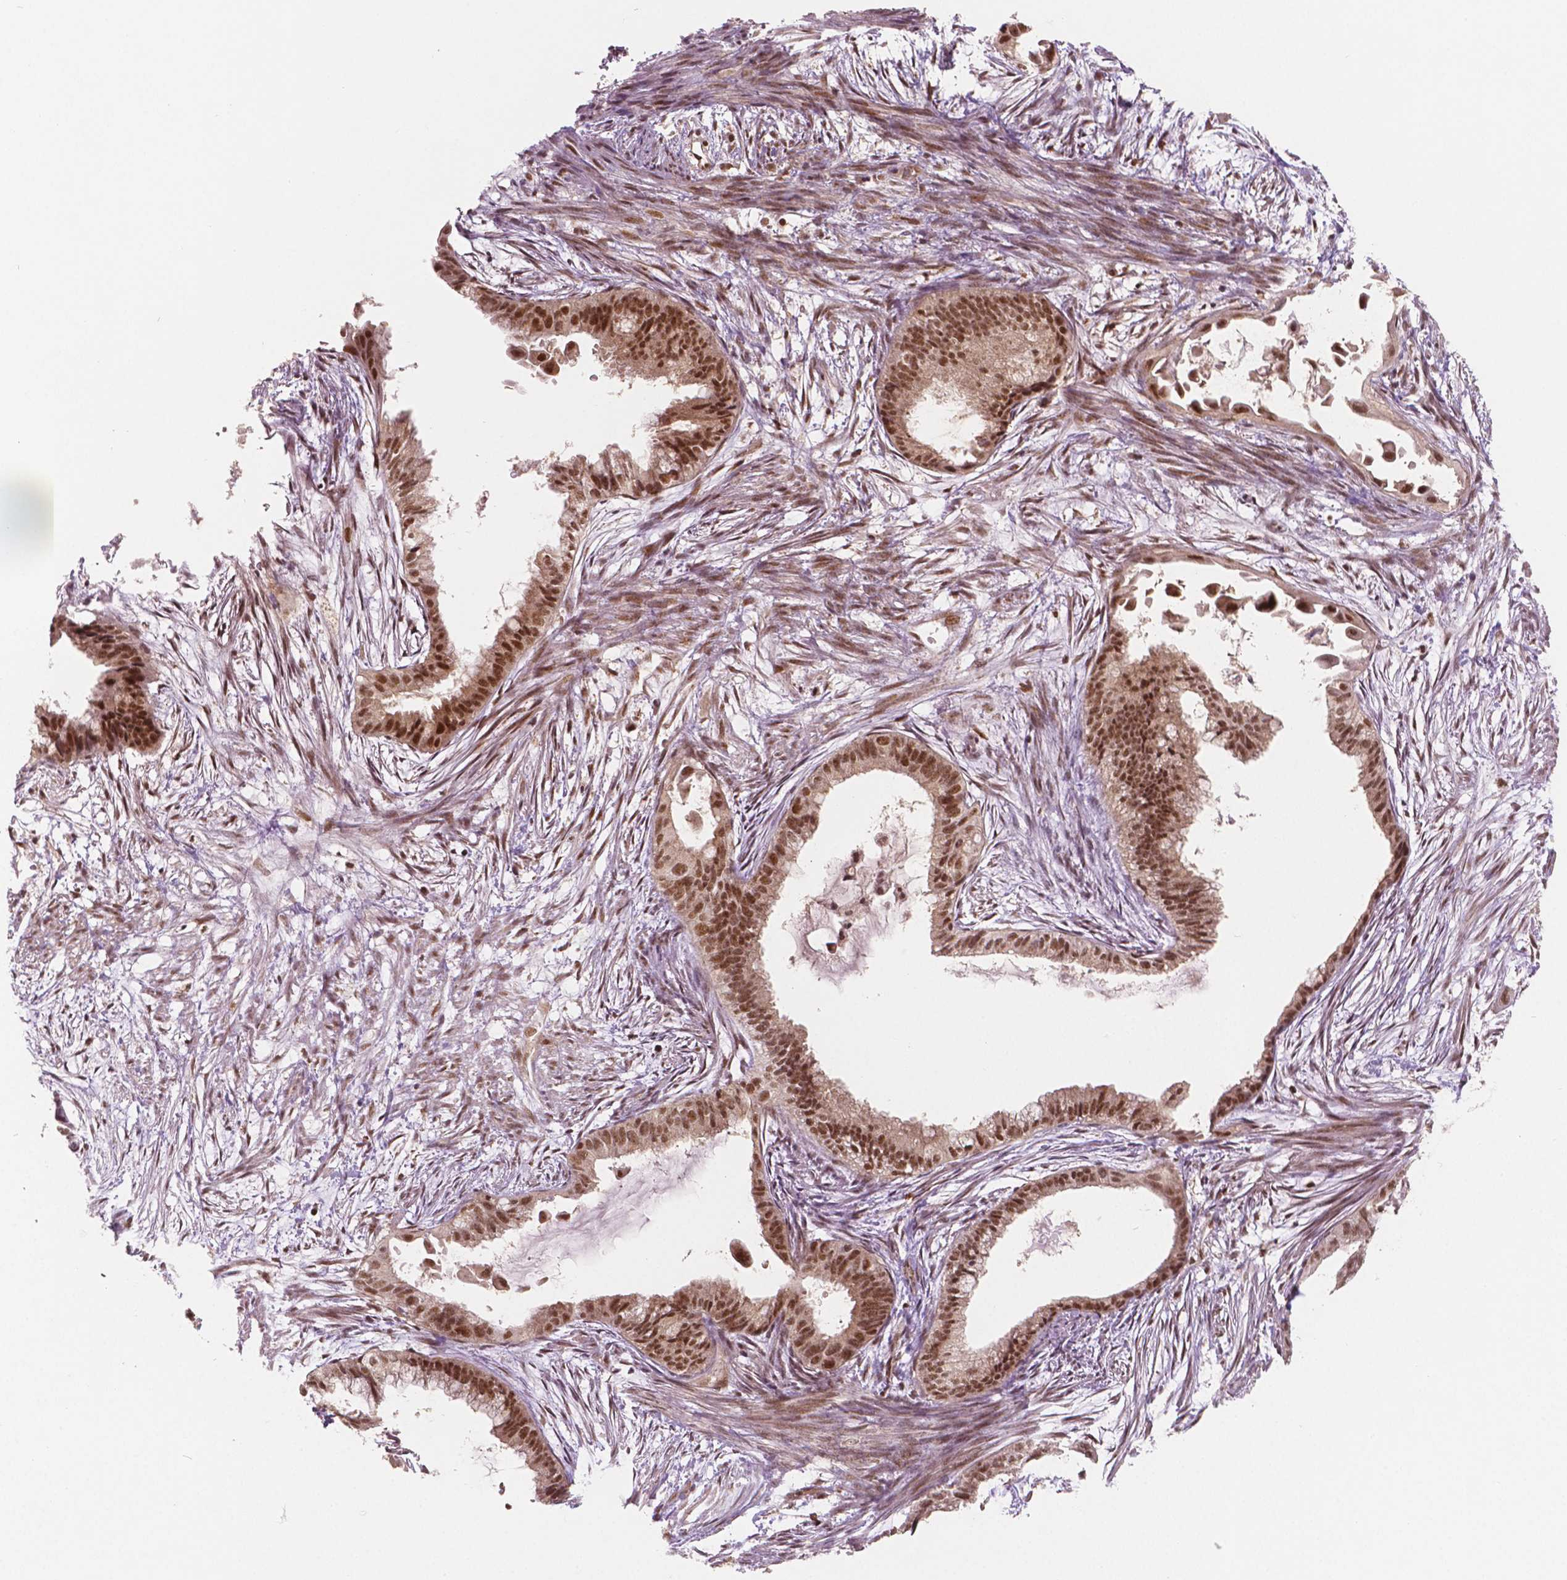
{"staining": {"intensity": "strong", "quantity": ">75%", "location": "nuclear"}, "tissue": "endometrial cancer", "cell_type": "Tumor cells", "image_type": "cancer", "snomed": [{"axis": "morphology", "description": "Adenocarcinoma, NOS"}, {"axis": "topography", "description": "Endometrium"}], "caption": "Immunohistochemistry (DAB) staining of human adenocarcinoma (endometrial) exhibits strong nuclear protein positivity in about >75% of tumor cells.", "gene": "NSD2", "patient": {"sex": "female", "age": 86}}